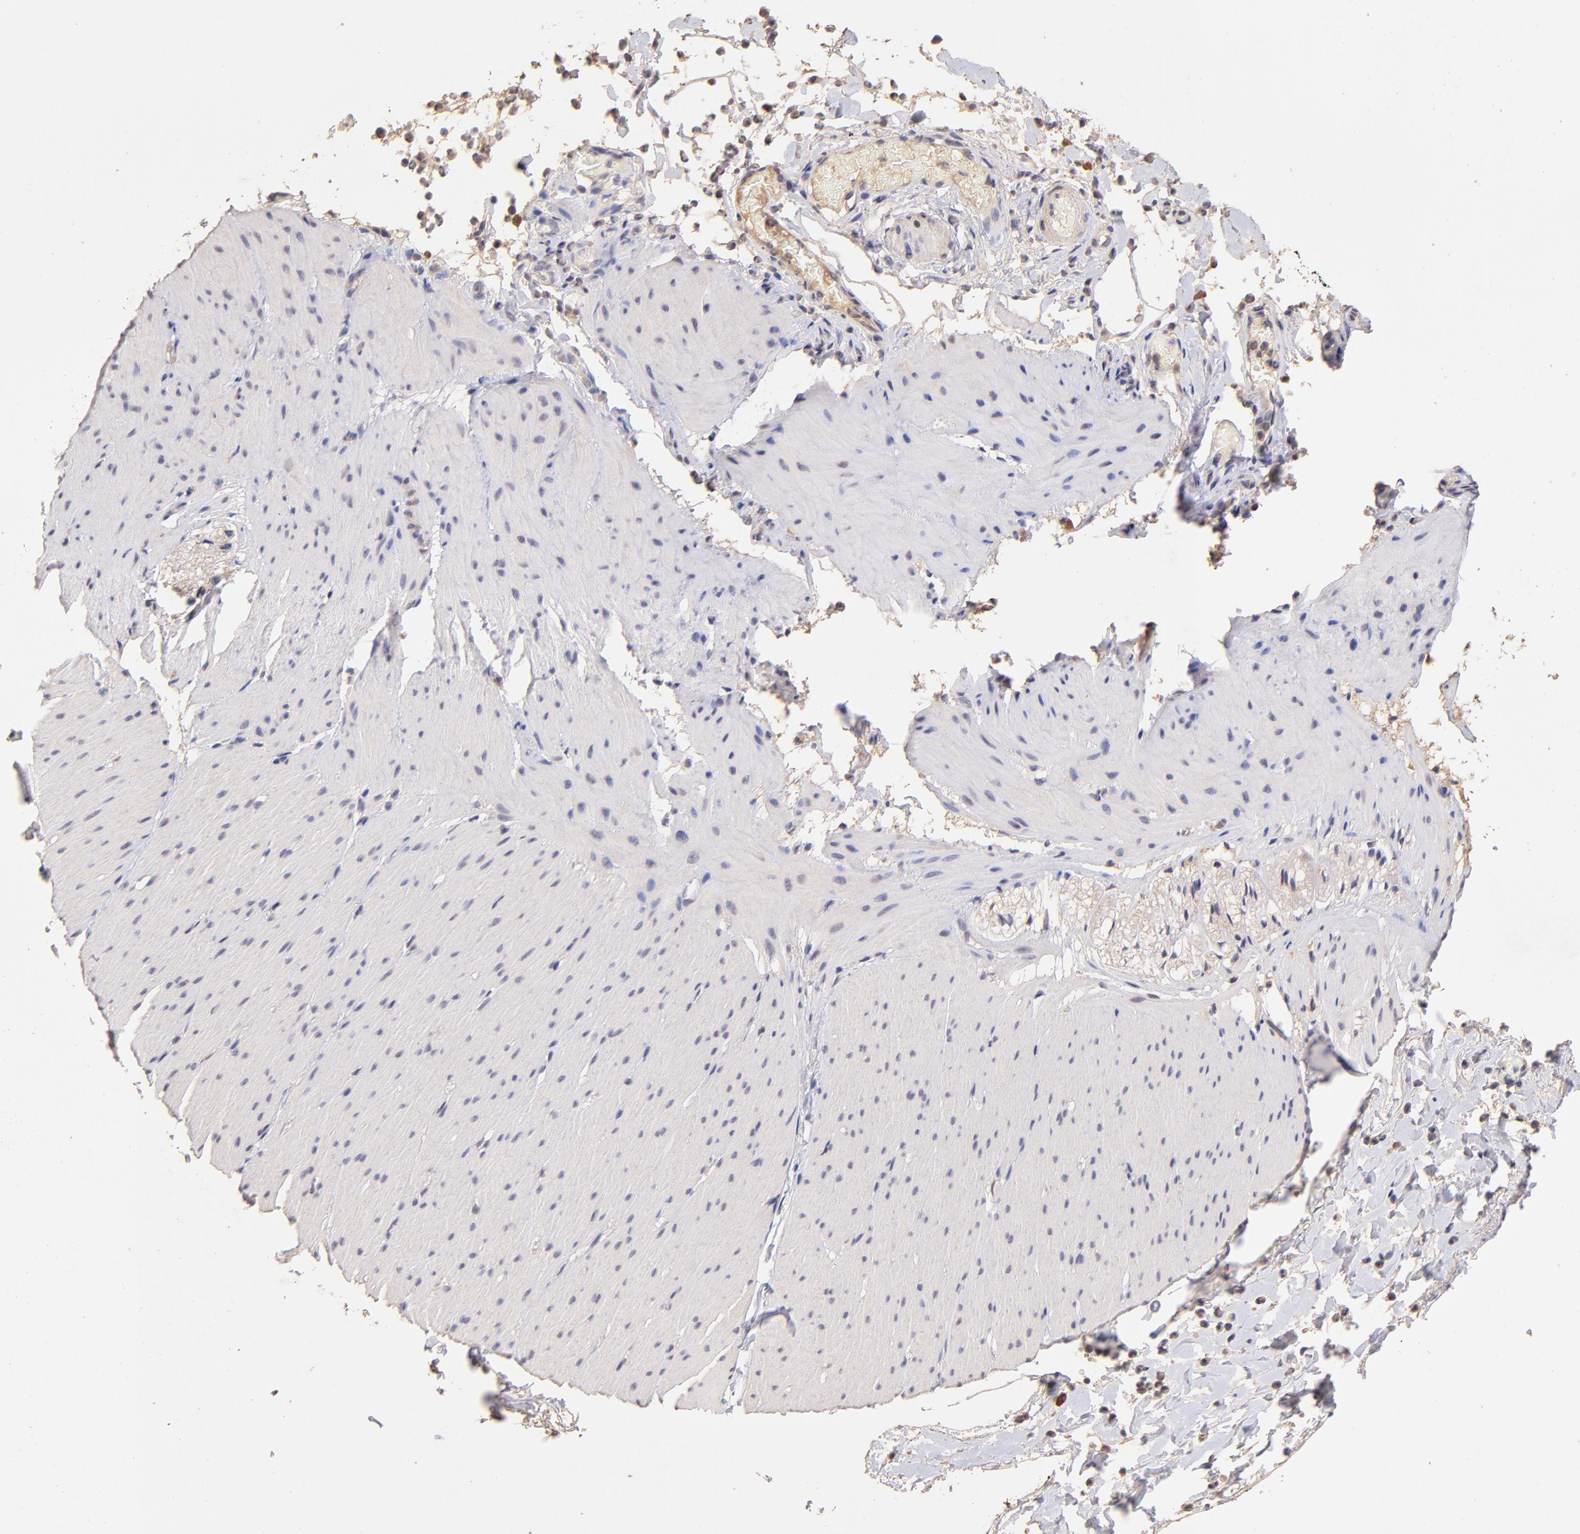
{"staining": {"intensity": "negative", "quantity": "none", "location": "none"}, "tissue": "smooth muscle", "cell_type": "Smooth muscle cells", "image_type": "normal", "snomed": [{"axis": "morphology", "description": "Normal tissue, NOS"}, {"axis": "topography", "description": "Smooth muscle"}, {"axis": "topography", "description": "Colon"}], "caption": "The histopathology image demonstrates no significant expression in smooth muscle cells of smooth muscle. The staining was performed using DAB to visualize the protein expression in brown, while the nuclei were stained in blue with hematoxylin (Magnification: 20x).", "gene": "RNASEL", "patient": {"sex": "male", "age": 67}}